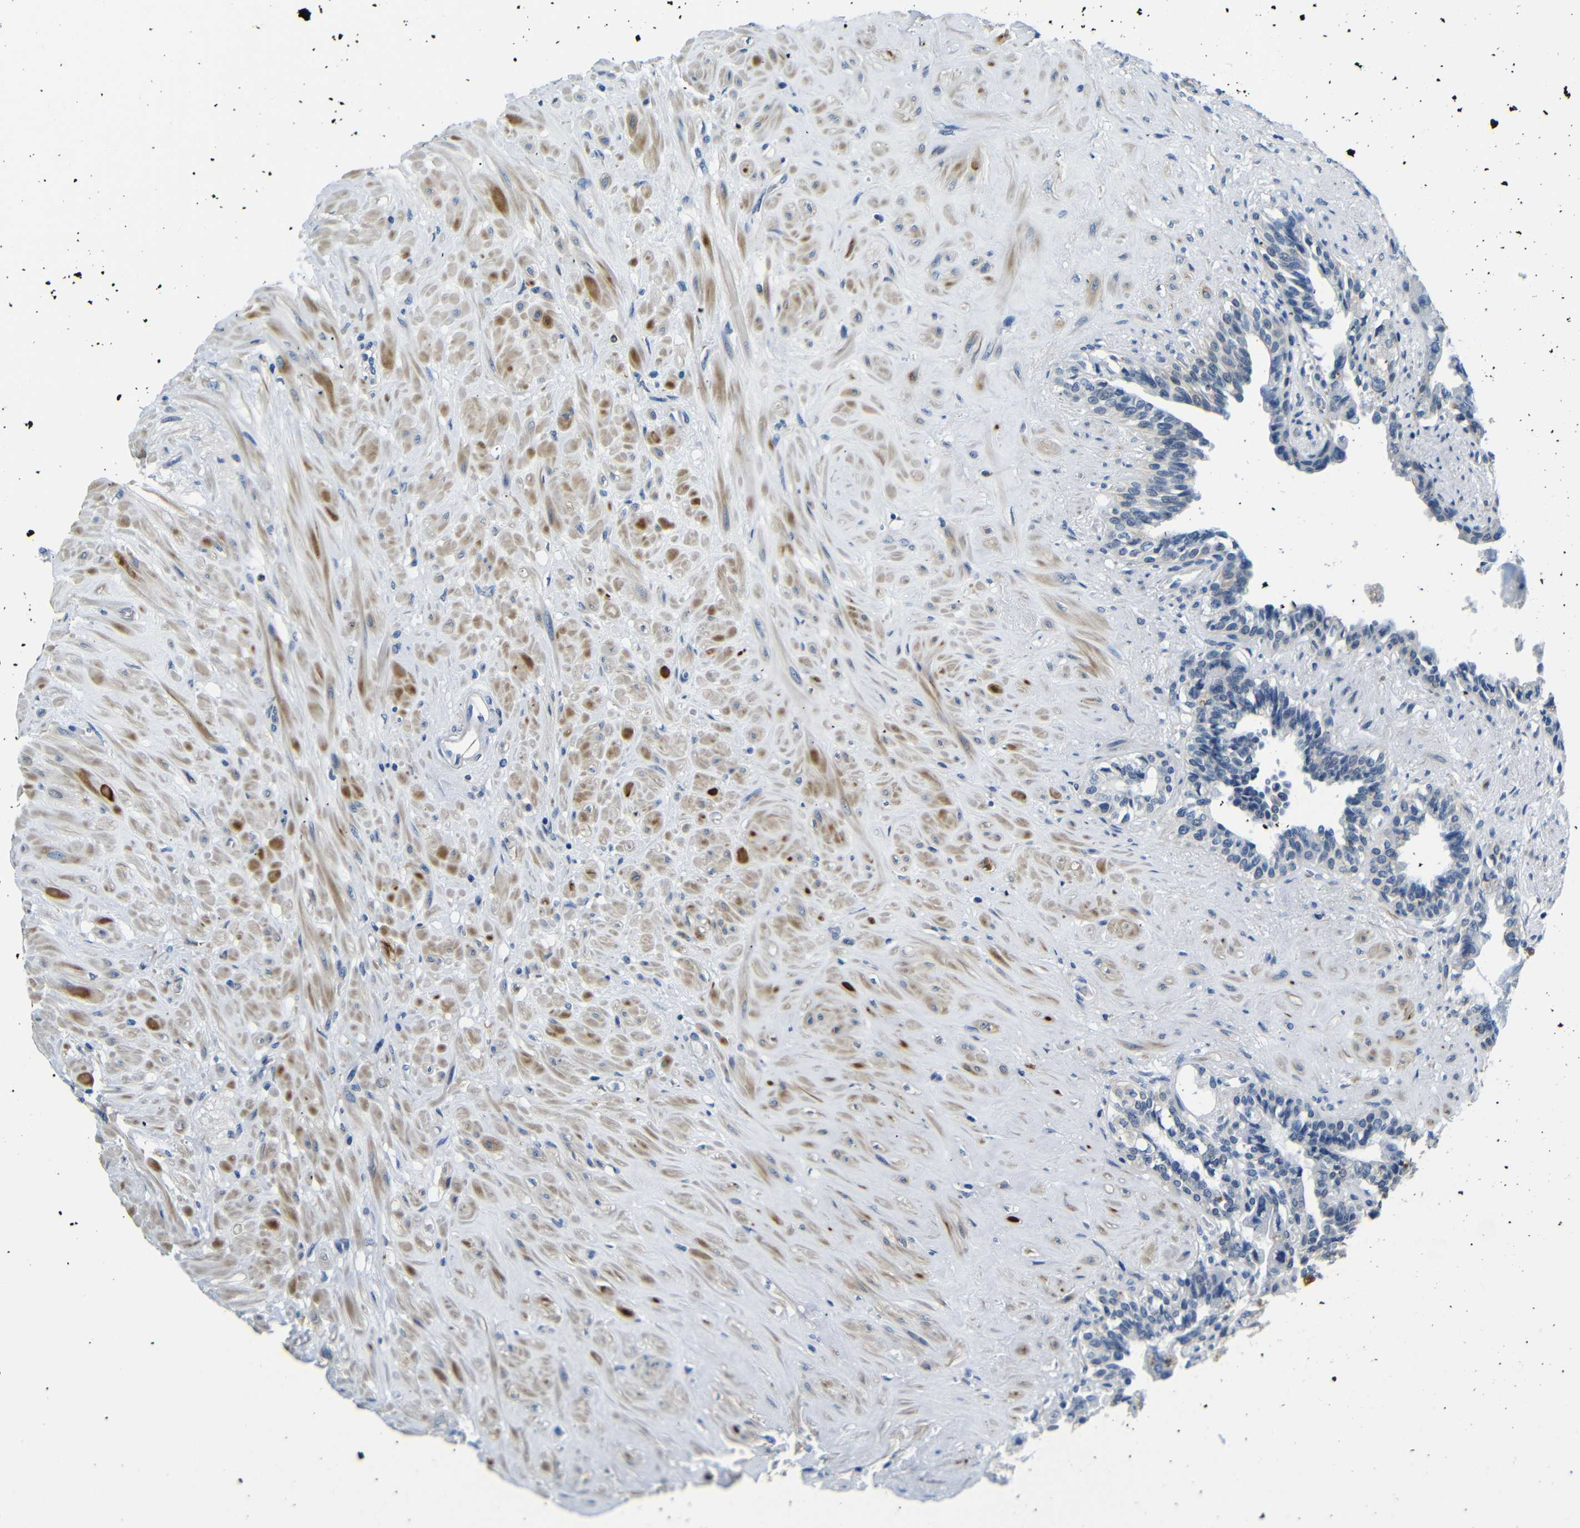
{"staining": {"intensity": "negative", "quantity": "none", "location": "none"}, "tissue": "seminal vesicle", "cell_type": "Glandular cells", "image_type": "normal", "snomed": [{"axis": "morphology", "description": "Normal tissue, NOS"}, {"axis": "topography", "description": "Seminal veicle"}], "caption": "High power microscopy micrograph of an IHC histopathology image of unremarkable seminal vesicle, revealing no significant positivity in glandular cells.", "gene": "TAFA1", "patient": {"sex": "male", "age": 63}}